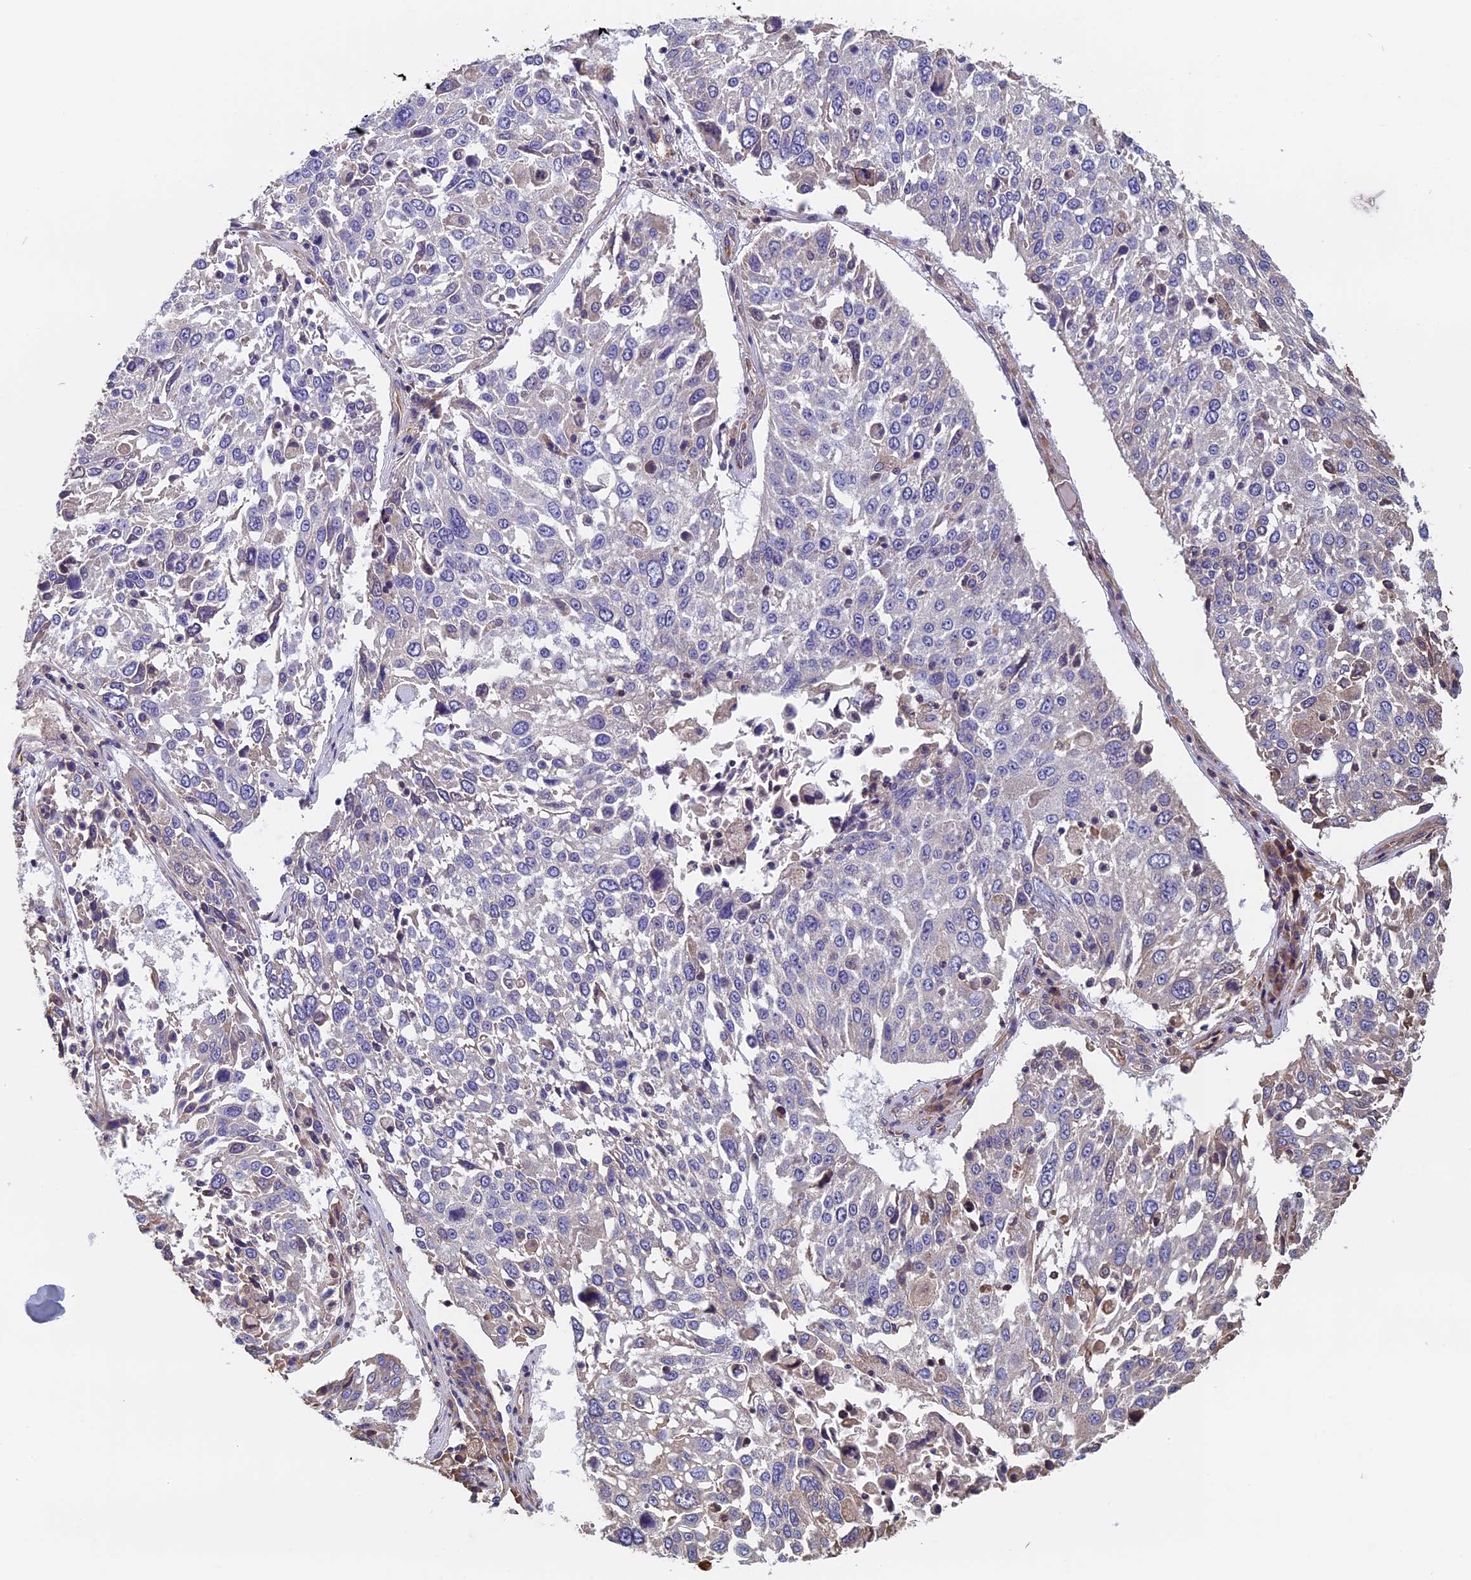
{"staining": {"intensity": "negative", "quantity": "none", "location": "none"}, "tissue": "lung cancer", "cell_type": "Tumor cells", "image_type": "cancer", "snomed": [{"axis": "morphology", "description": "Squamous cell carcinoma, NOS"}, {"axis": "topography", "description": "Lung"}], "caption": "A photomicrograph of lung cancer (squamous cell carcinoma) stained for a protein shows no brown staining in tumor cells.", "gene": "CCDC153", "patient": {"sex": "male", "age": 65}}